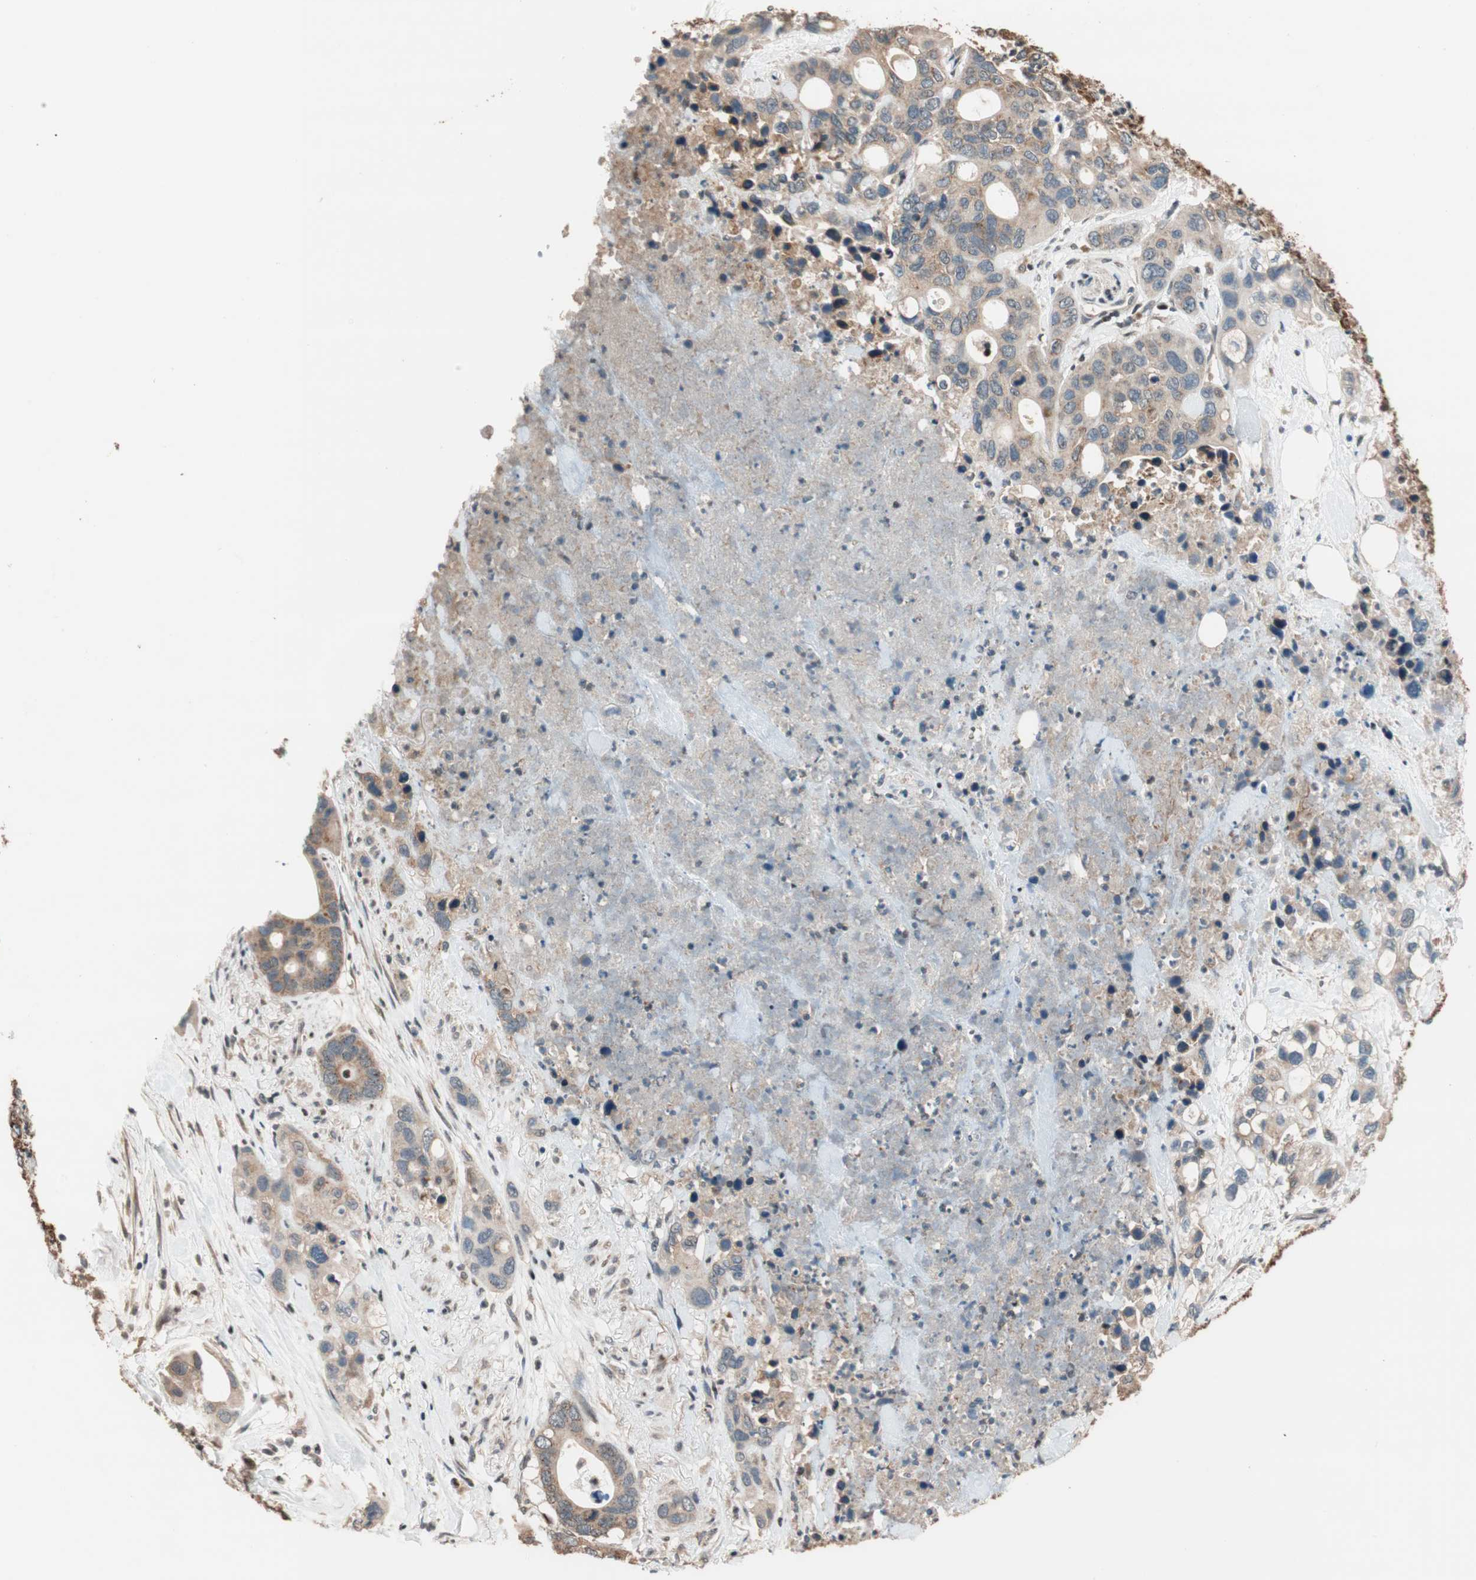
{"staining": {"intensity": "moderate", "quantity": ">75%", "location": "cytoplasmic/membranous"}, "tissue": "pancreatic cancer", "cell_type": "Tumor cells", "image_type": "cancer", "snomed": [{"axis": "morphology", "description": "Adenocarcinoma, NOS"}, {"axis": "topography", "description": "Pancreas"}], "caption": "Moderate cytoplasmic/membranous protein positivity is seen in about >75% of tumor cells in pancreatic adenocarcinoma. The protein of interest is shown in brown color, while the nuclei are stained blue.", "gene": "HECW1", "patient": {"sex": "female", "age": 71}}